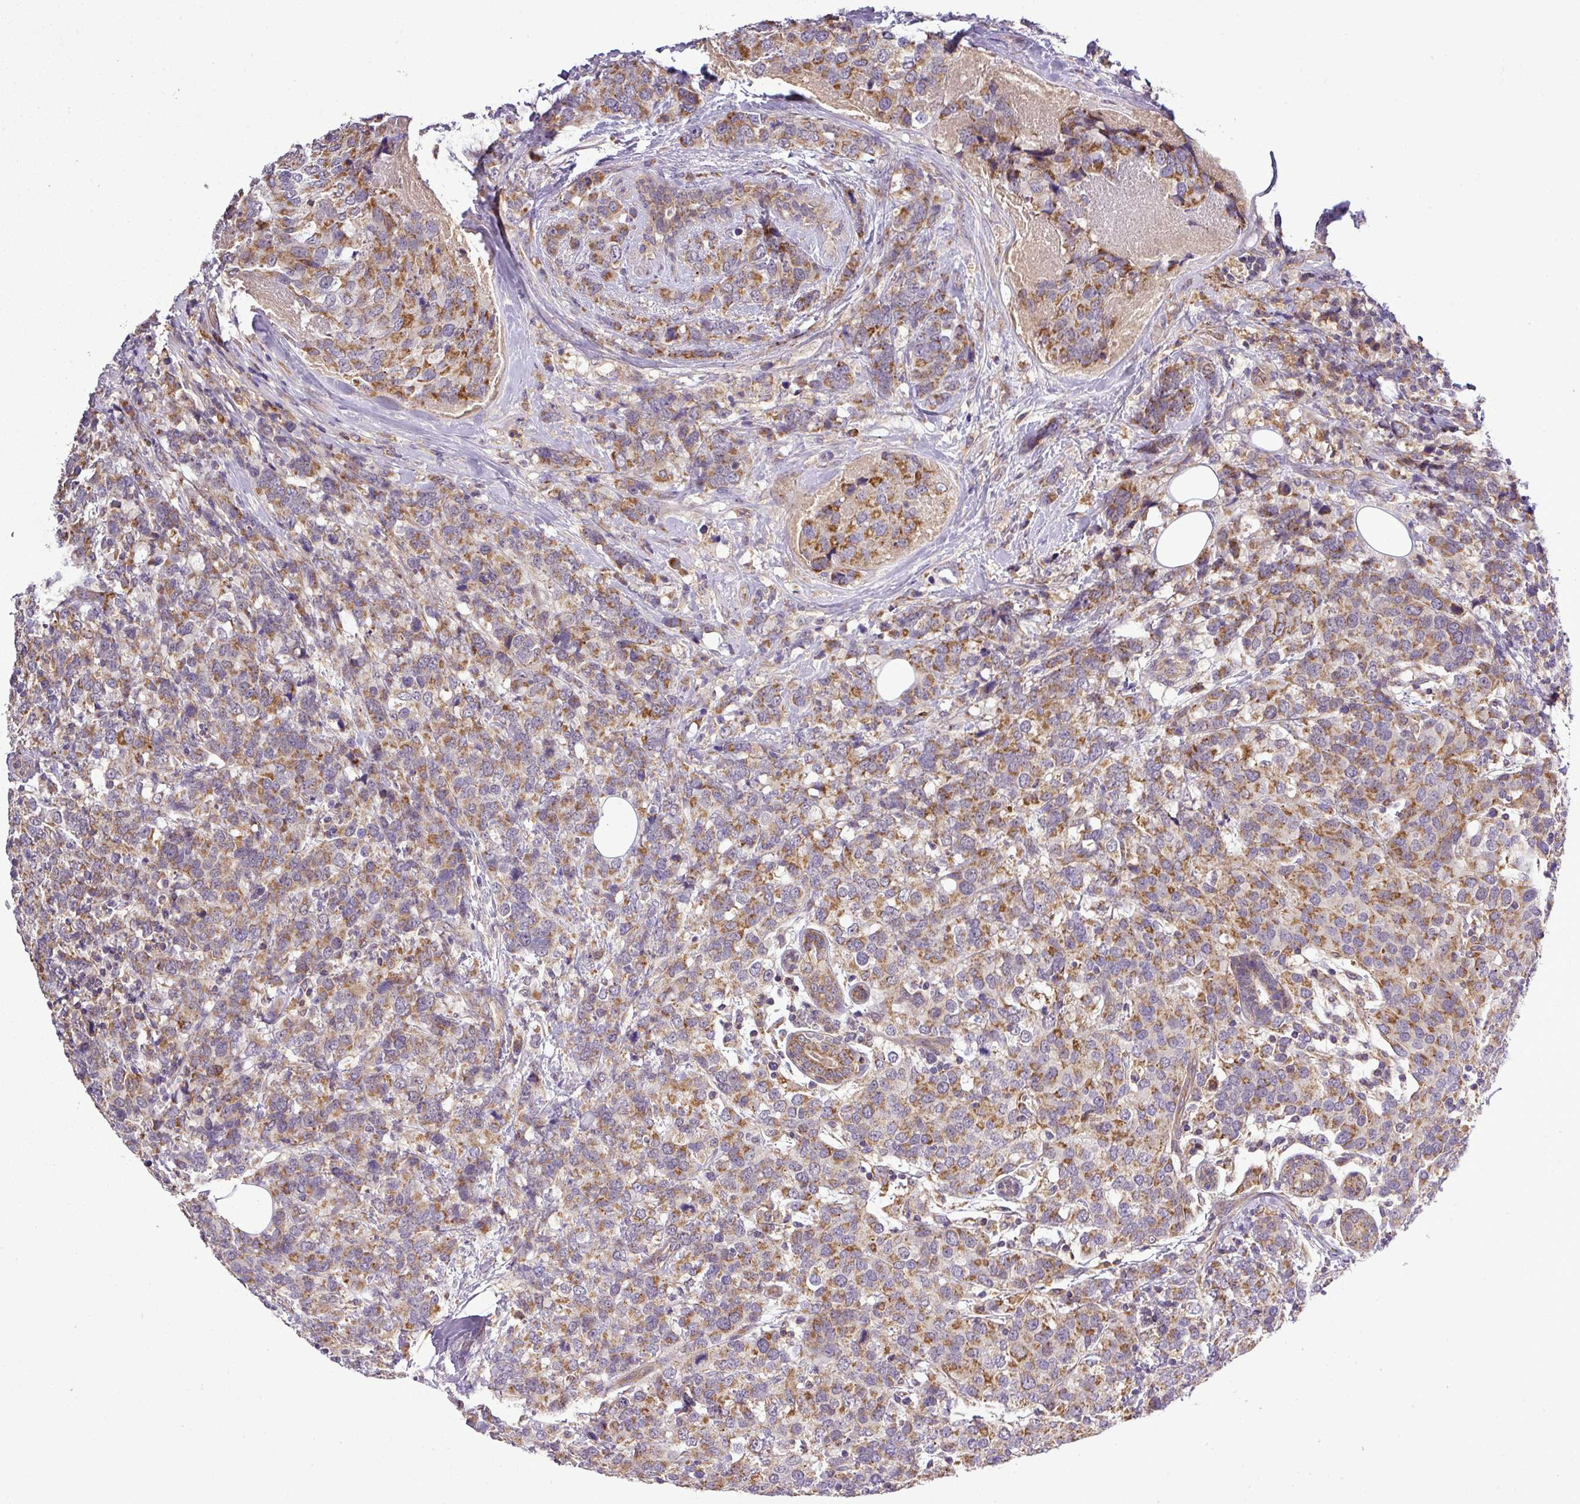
{"staining": {"intensity": "moderate", "quantity": ">75%", "location": "cytoplasmic/membranous"}, "tissue": "breast cancer", "cell_type": "Tumor cells", "image_type": "cancer", "snomed": [{"axis": "morphology", "description": "Lobular carcinoma"}, {"axis": "topography", "description": "Breast"}], "caption": "Lobular carcinoma (breast) stained with a brown dye exhibits moderate cytoplasmic/membranous positive positivity in approximately >75% of tumor cells.", "gene": "ZNF513", "patient": {"sex": "female", "age": 59}}